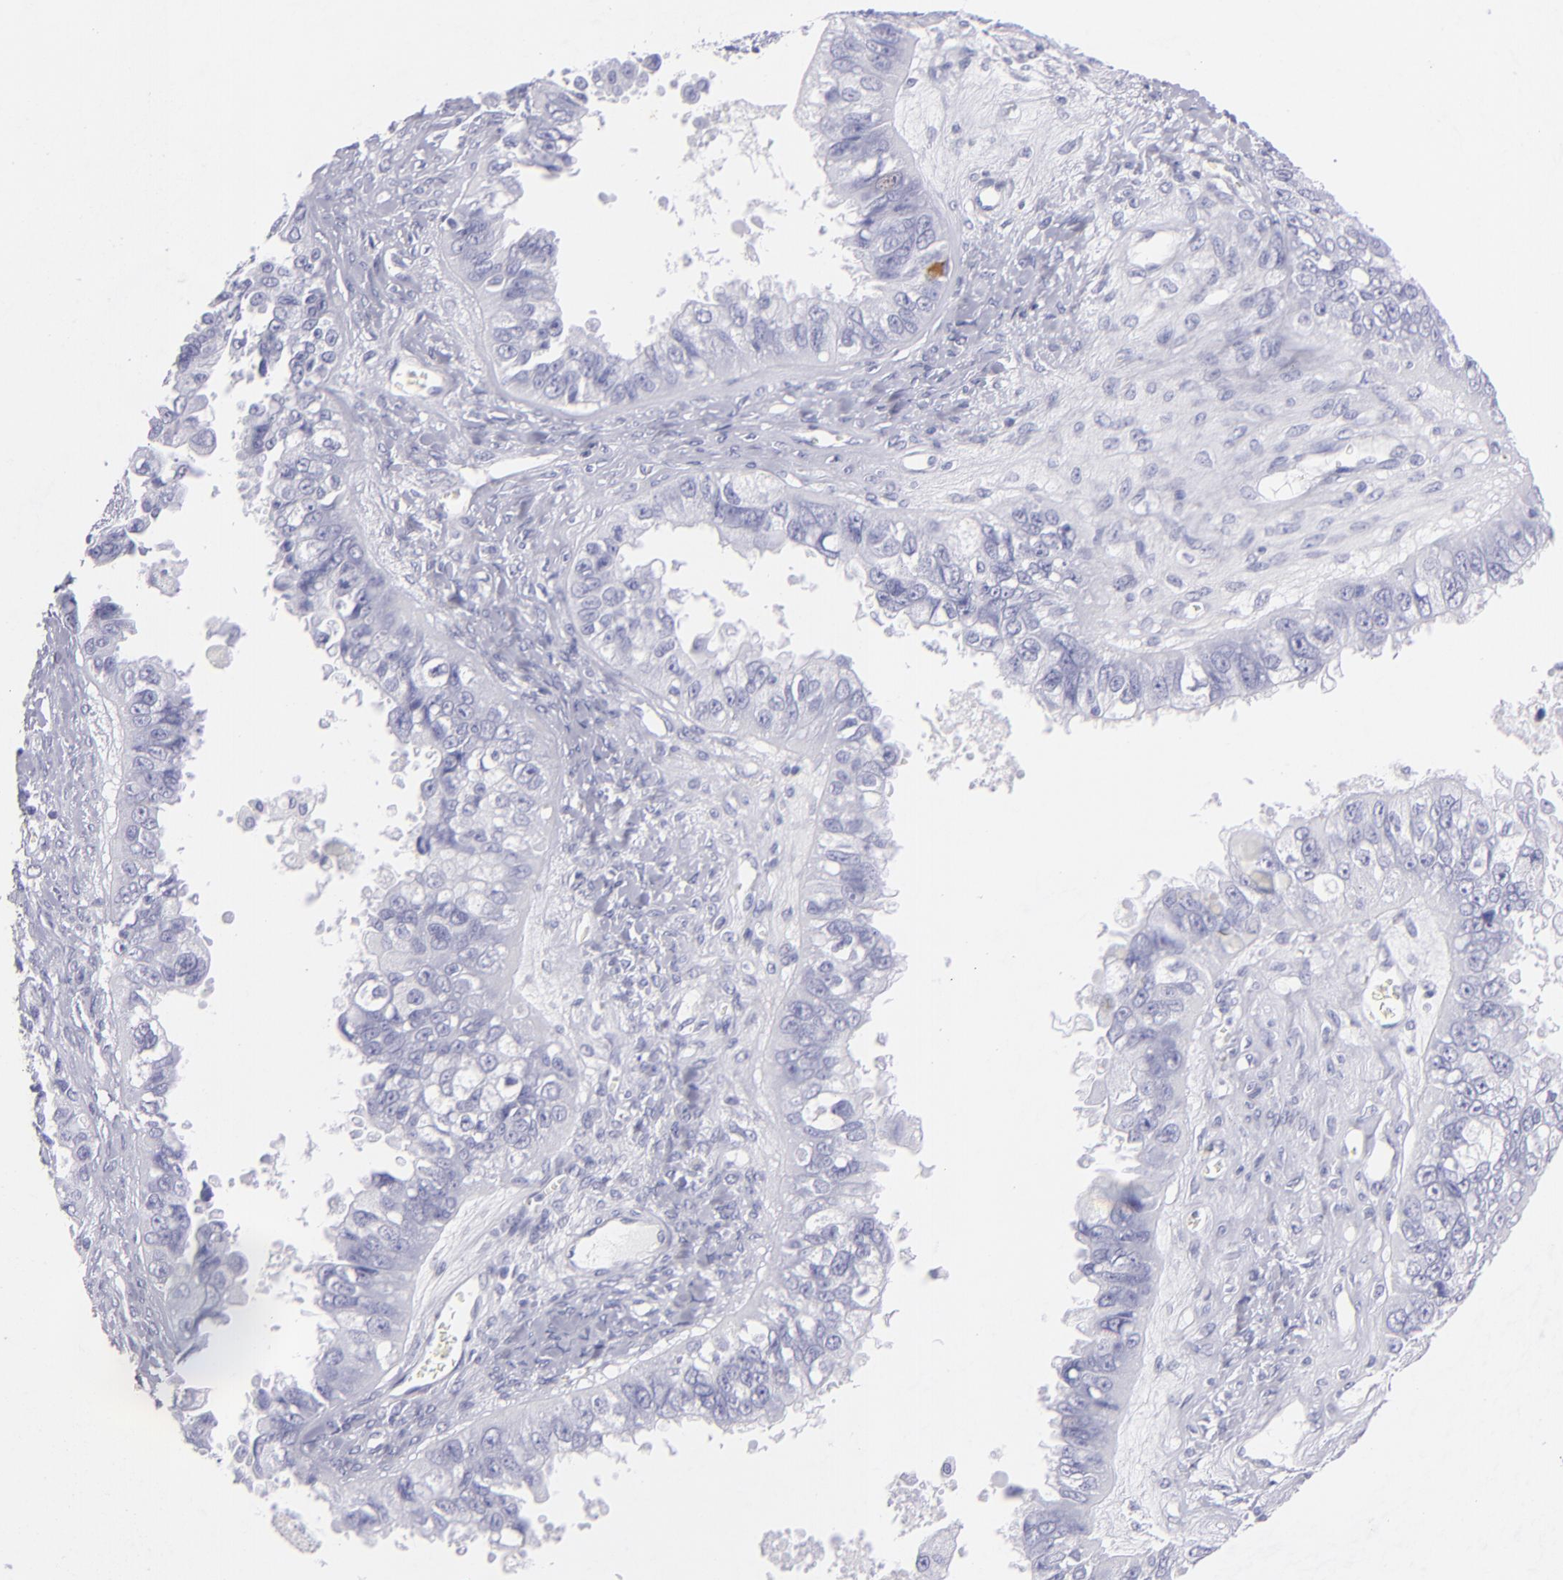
{"staining": {"intensity": "negative", "quantity": "none", "location": "none"}, "tissue": "ovarian cancer", "cell_type": "Tumor cells", "image_type": "cancer", "snomed": [{"axis": "morphology", "description": "Carcinoma, endometroid"}, {"axis": "topography", "description": "Ovary"}], "caption": "High magnification brightfield microscopy of ovarian endometroid carcinoma stained with DAB (brown) and counterstained with hematoxylin (blue): tumor cells show no significant expression.", "gene": "PRPH", "patient": {"sex": "female", "age": 85}}